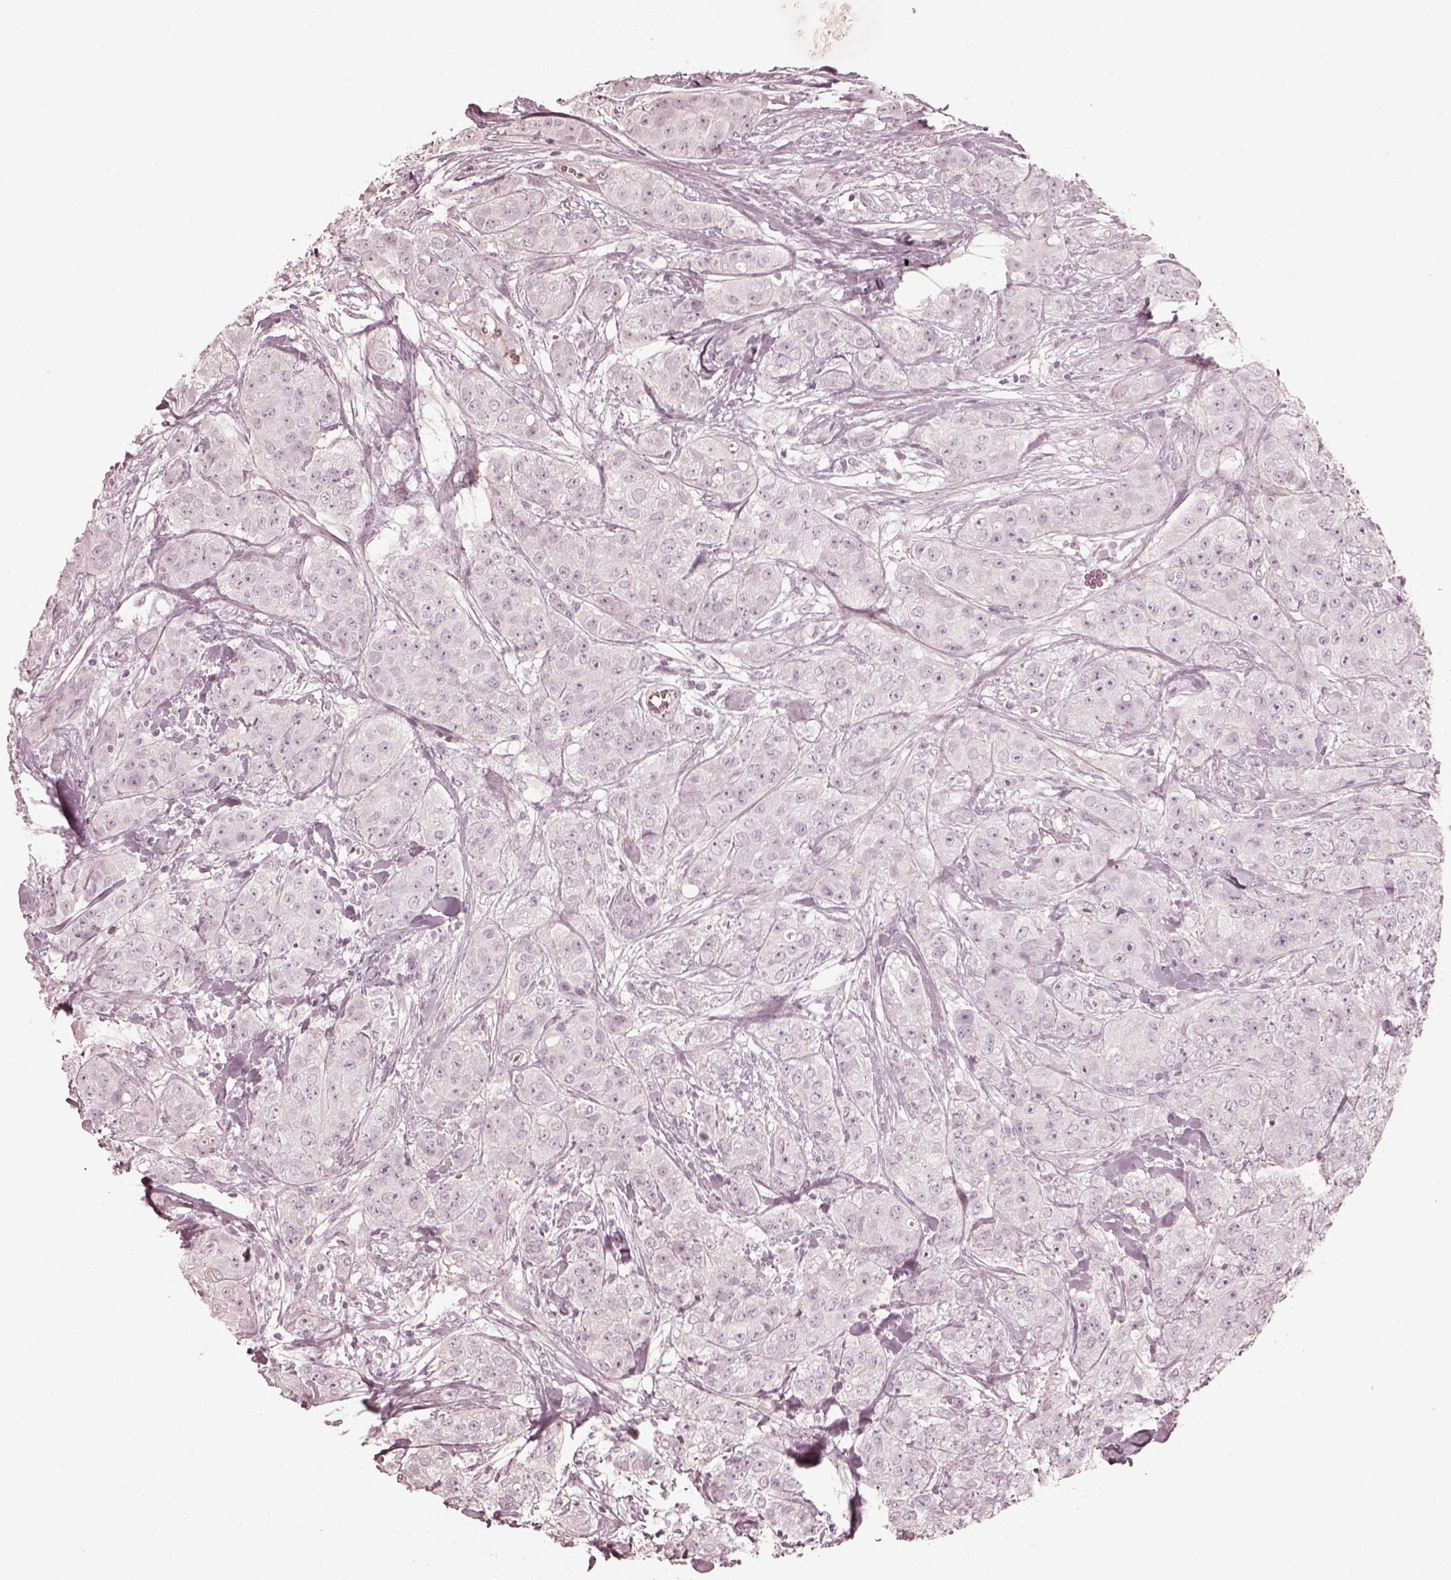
{"staining": {"intensity": "negative", "quantity": "none", "location": "none"}, "tissue": "breast cancer", "cell_type": "Tumor cells", "image_type": "cancer", "snomed": [{"axis": "morphology", "description": "Duct carcinoma"}, {"axis": "topography", "description": "Breast"}], "caption": "Human breast infiltrating ductal carcinoma stained for a protein using immunohistochemistry exhibits no staining in tumor cells.", "gene": "PRLHR", "patient": {"sex": "female", "age": 43}}